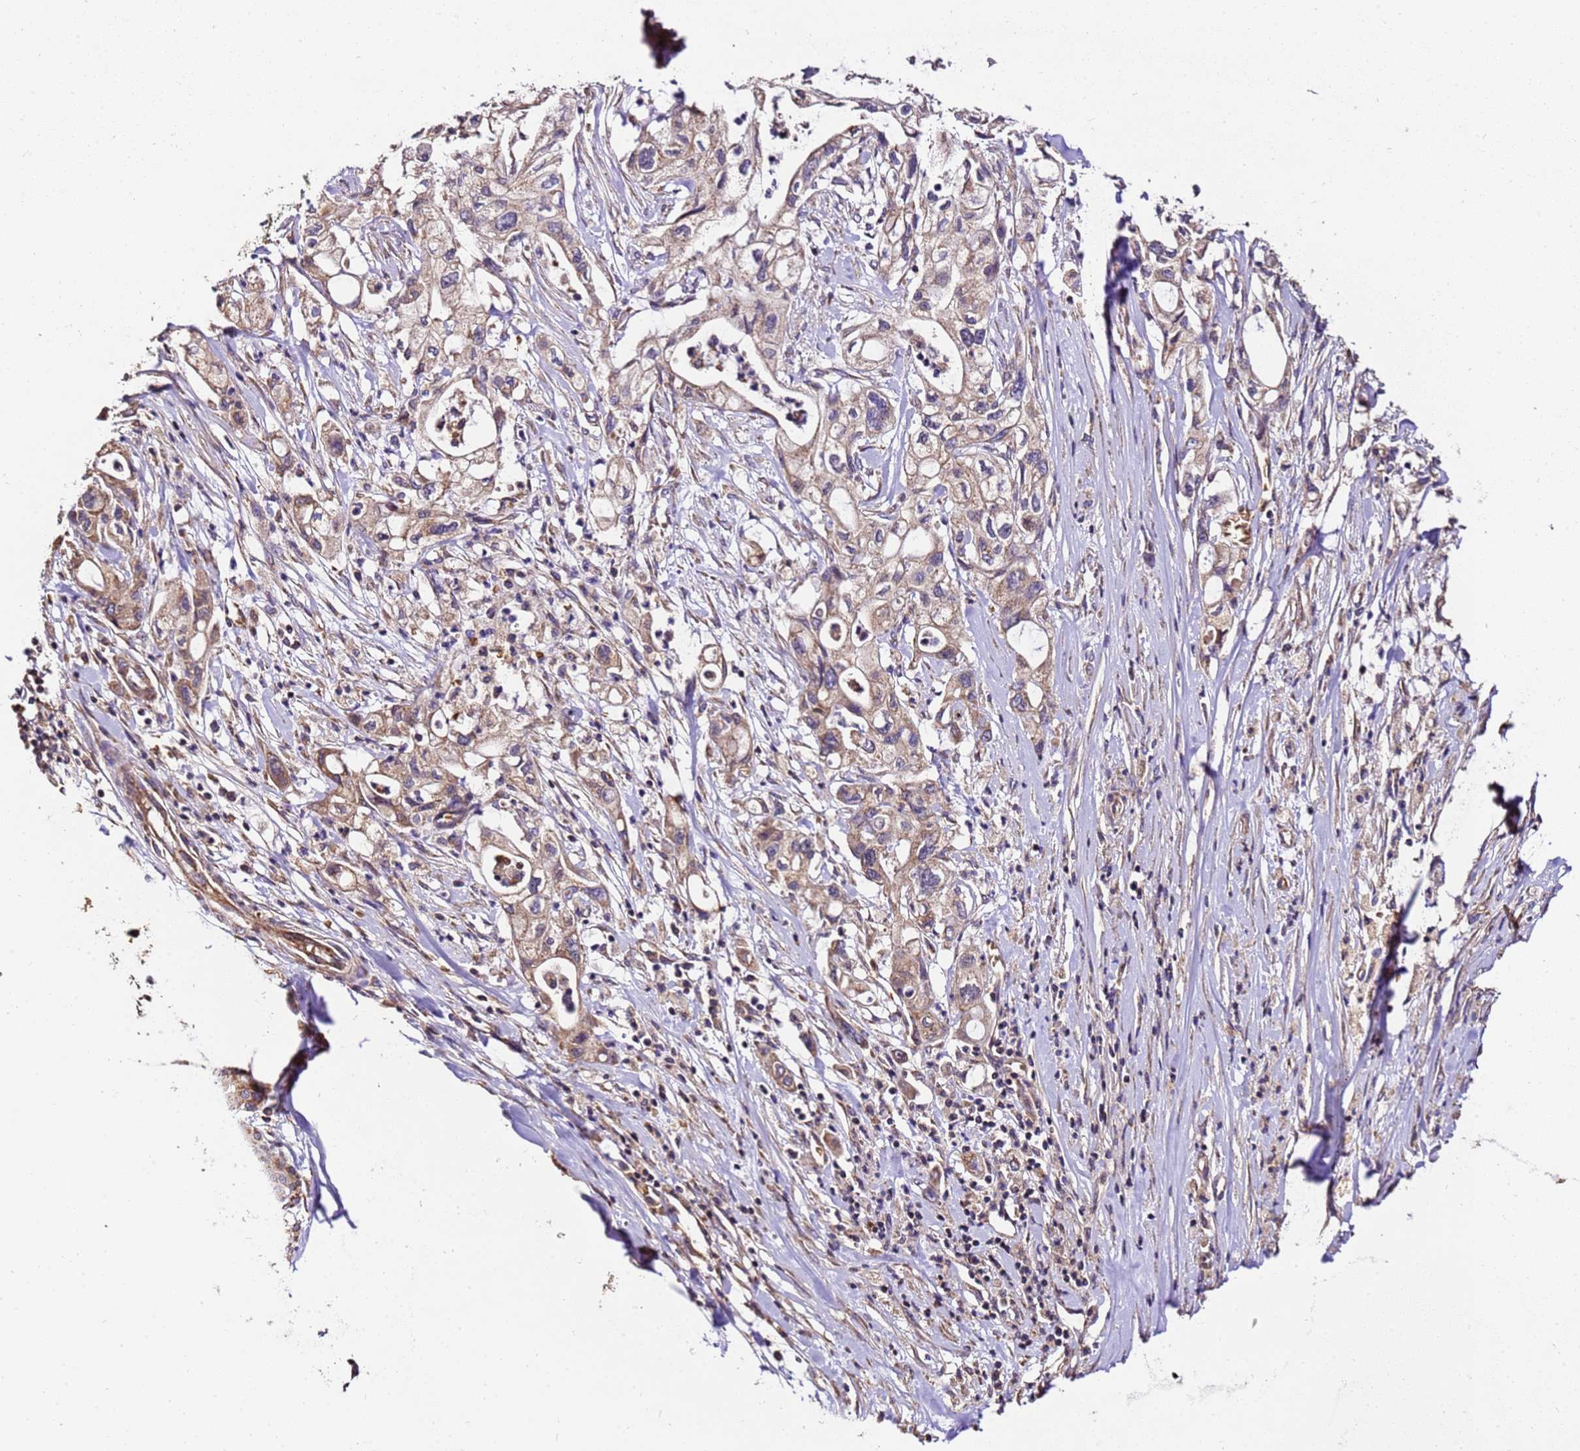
{"staining": {"intensity": "moderate", "quantity": ">75%", "location": "cytoplasmic/membranous"}, "tissue": "pancreatic cancer", "cell_type": "Tumor cells", "image_type": "cancer", "snomed": [{"axis": "morphology", "description": "Adenocarcinoma, NOS"}, {"axis": "topography", "description": "Pancreas"}], "caption": "Protein staining shows moderate cytoplasmic/membranous positivity in approximately >75% of tumor cells in adenocarcinoma (pancreatic).", "gene": "LRRIQ1", "patient": {"sex": "male", "age": 79}}